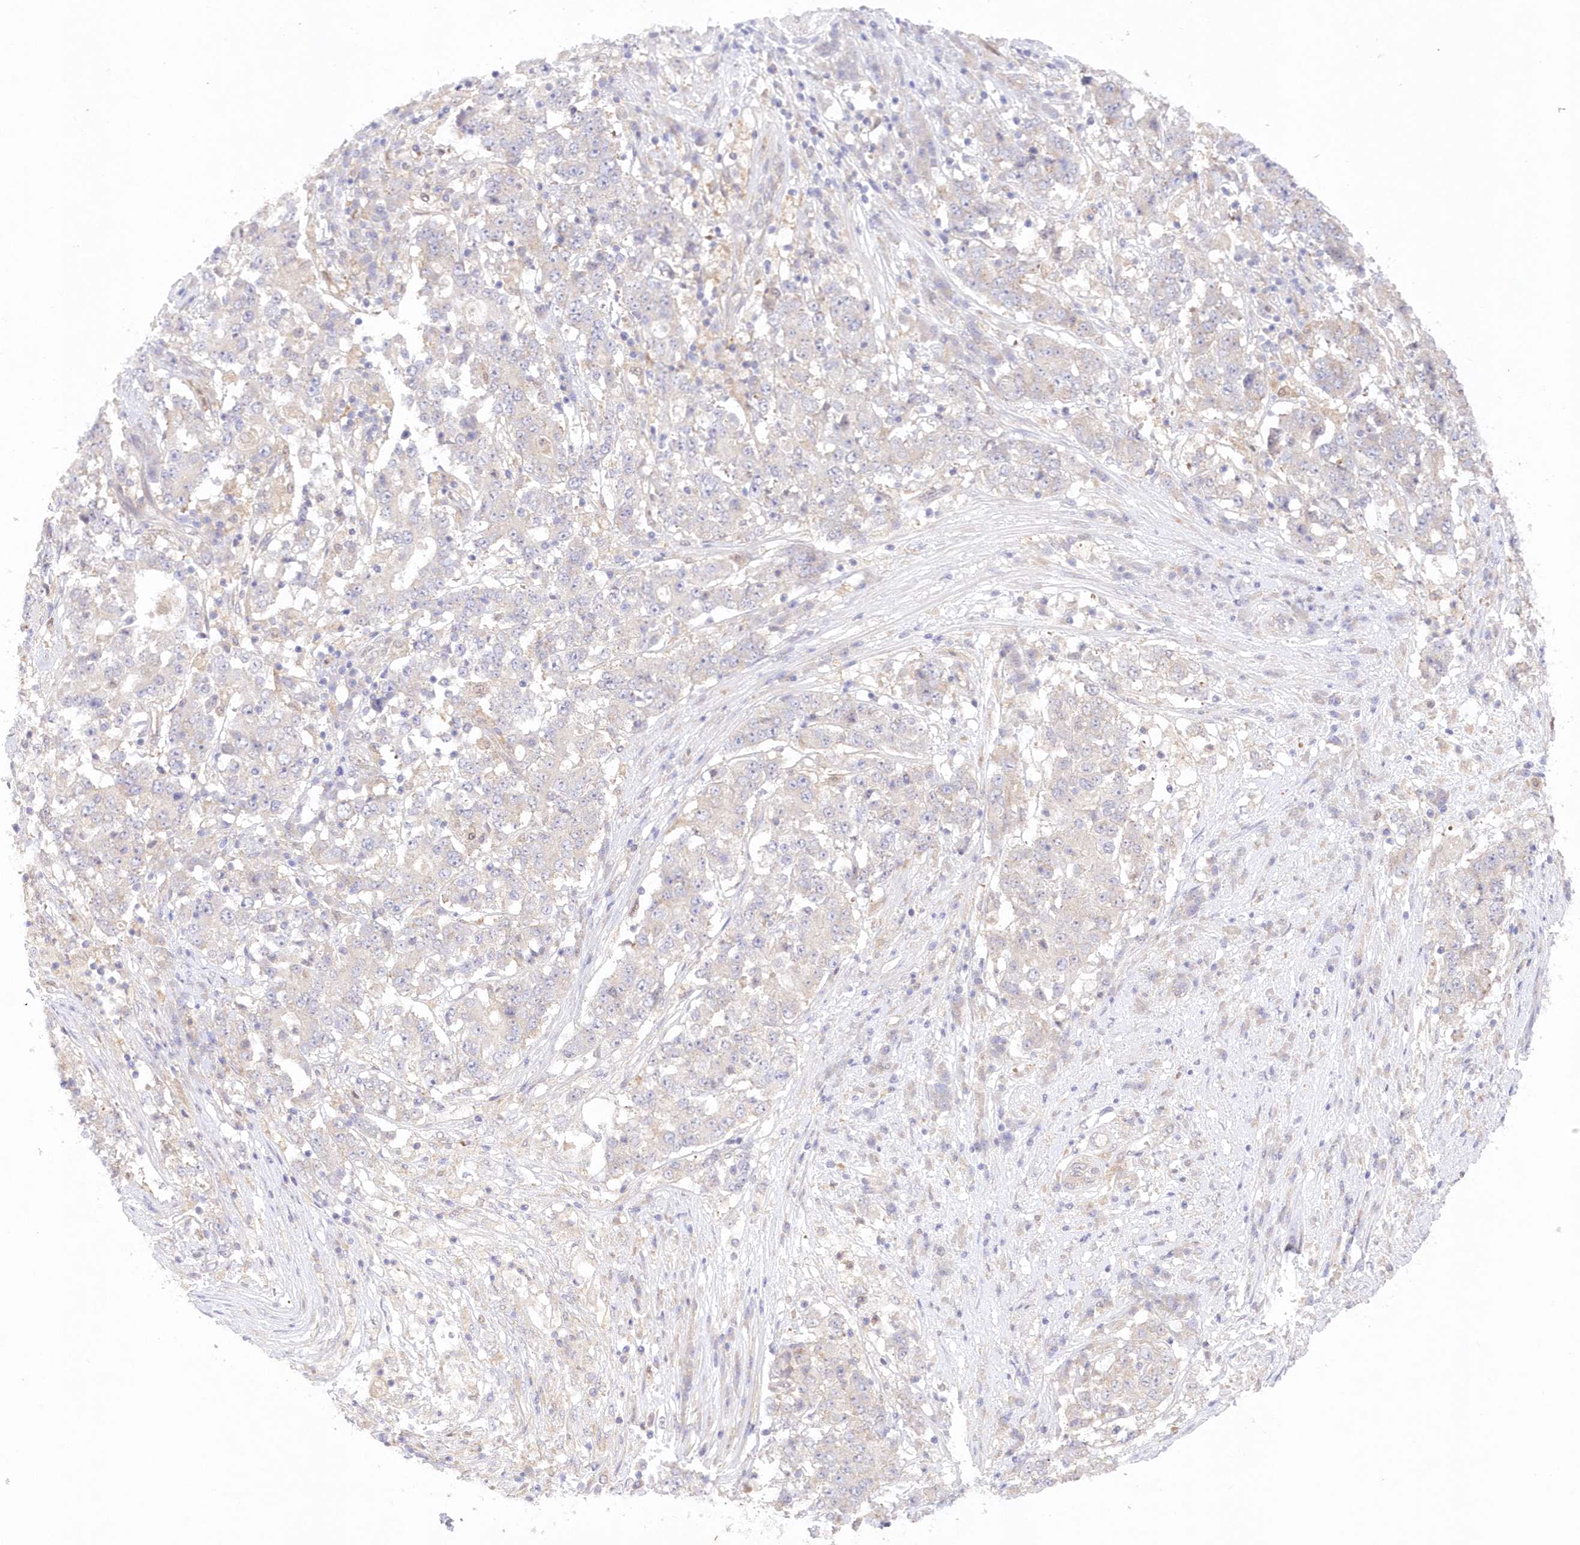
{"staining": {"intensity": "negative", "quantity": "none", "location": "none"}, "tissue": "stomach cancer", "cell_type": "Tumor cells", "image_type": "cancer", "snomed": [{"axis": "morphology", "description": "Adenocarcinoma, NOS"}, {"axis": "topography", "description": "Stomach"}], "caption": "DAB (3,3'-diaminobenzidine) immunohistochemical staining of human adenocarcinoma (stomach) shows no significant expression in tumor cells.", "gene": "RNPEP", "patient": {"sex": "male", "age": 59}}